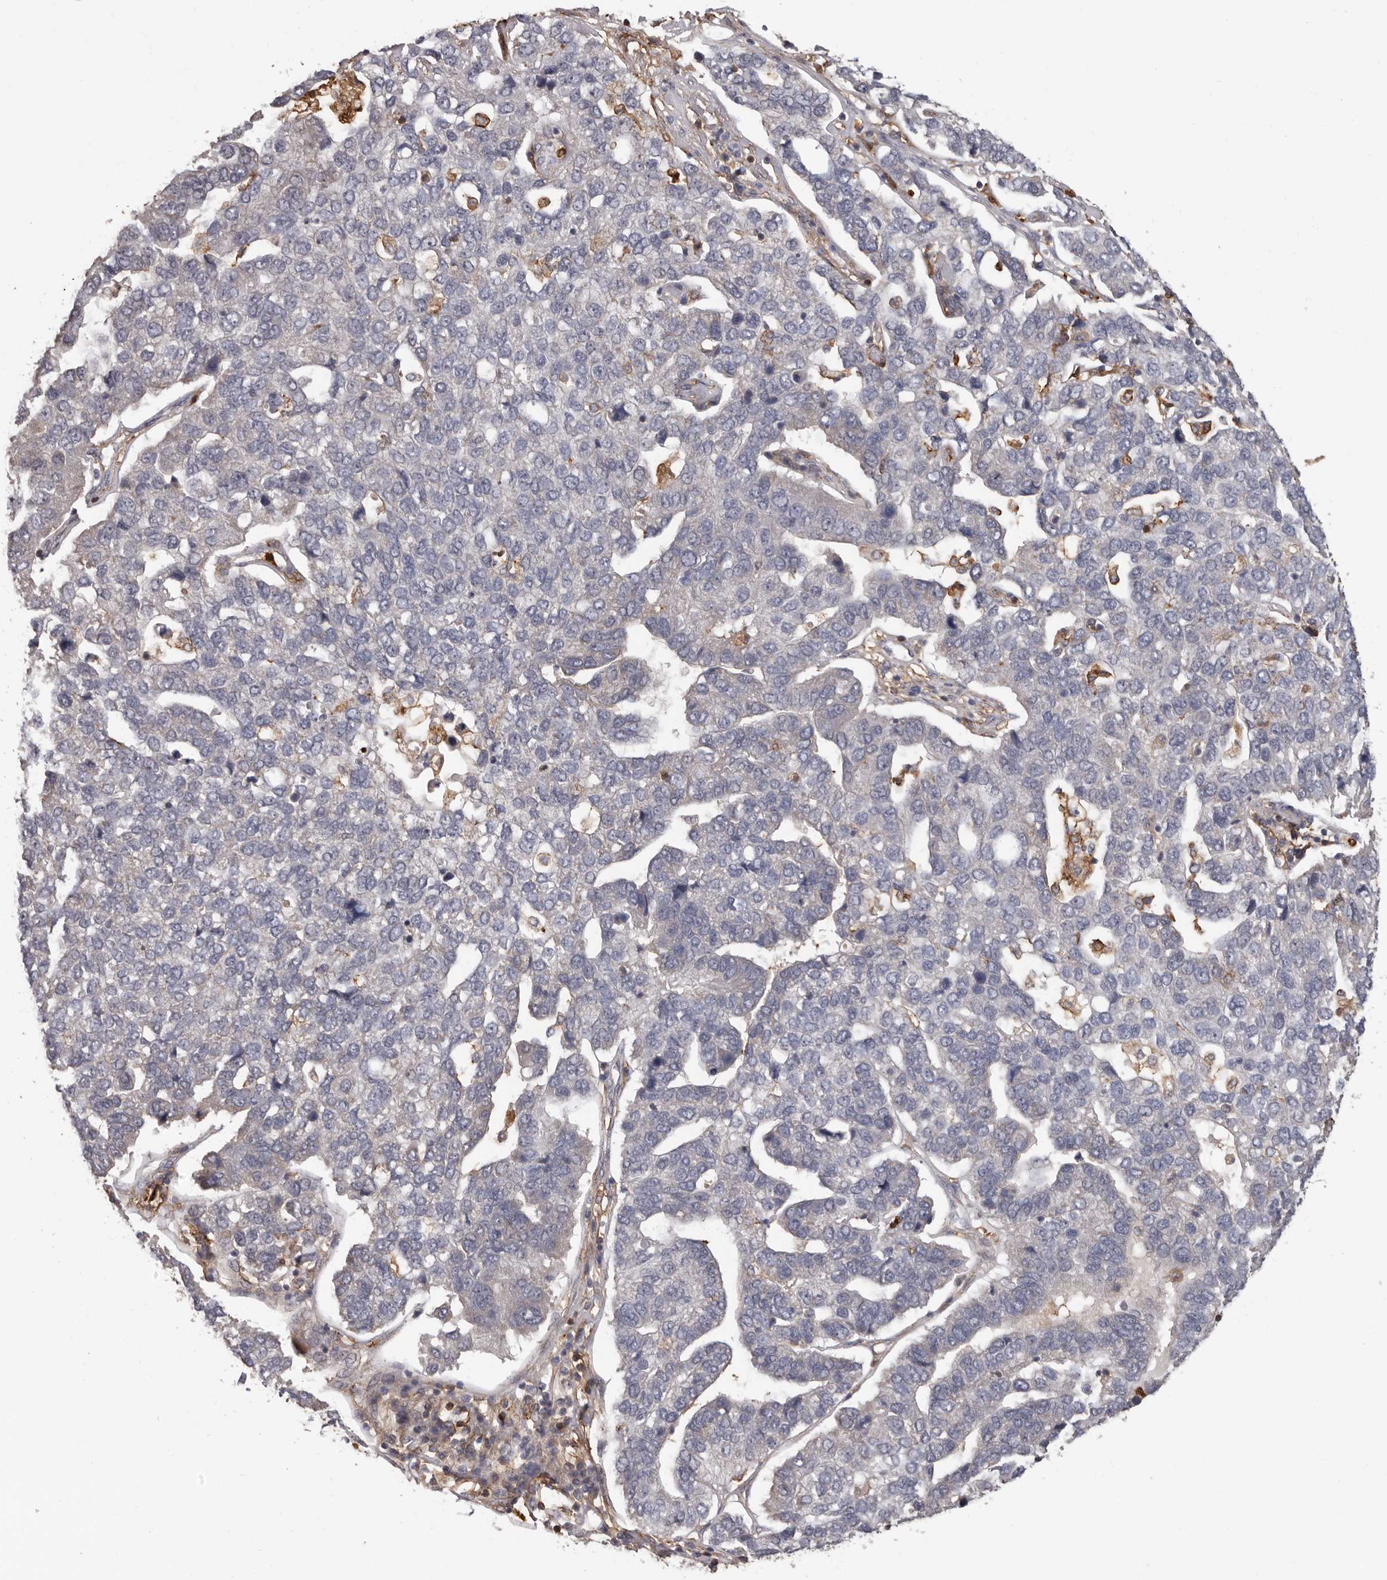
{"staining": {"intensity": "negative", "quantity": "none", "location": "none"}, "tissue": "pancreatic cancer", "cell_type": "Tumor cells", "image_type": "cancer", "snomed": [{"axis": "morphology", "description": "Adenocarcinoma, NOS"}, {"axis": "topography", "description": "Pancreas"}], "caption": "IHC image of neoplastic tissue: pancreatic cancer (adenocarcinoma) stained with DAB (3,3'-diaminobenzidine) demonstrates no significant protein staining in tumor cells.", "gene": "PRR12", "patient": {"sex": "female", "age": 61}}